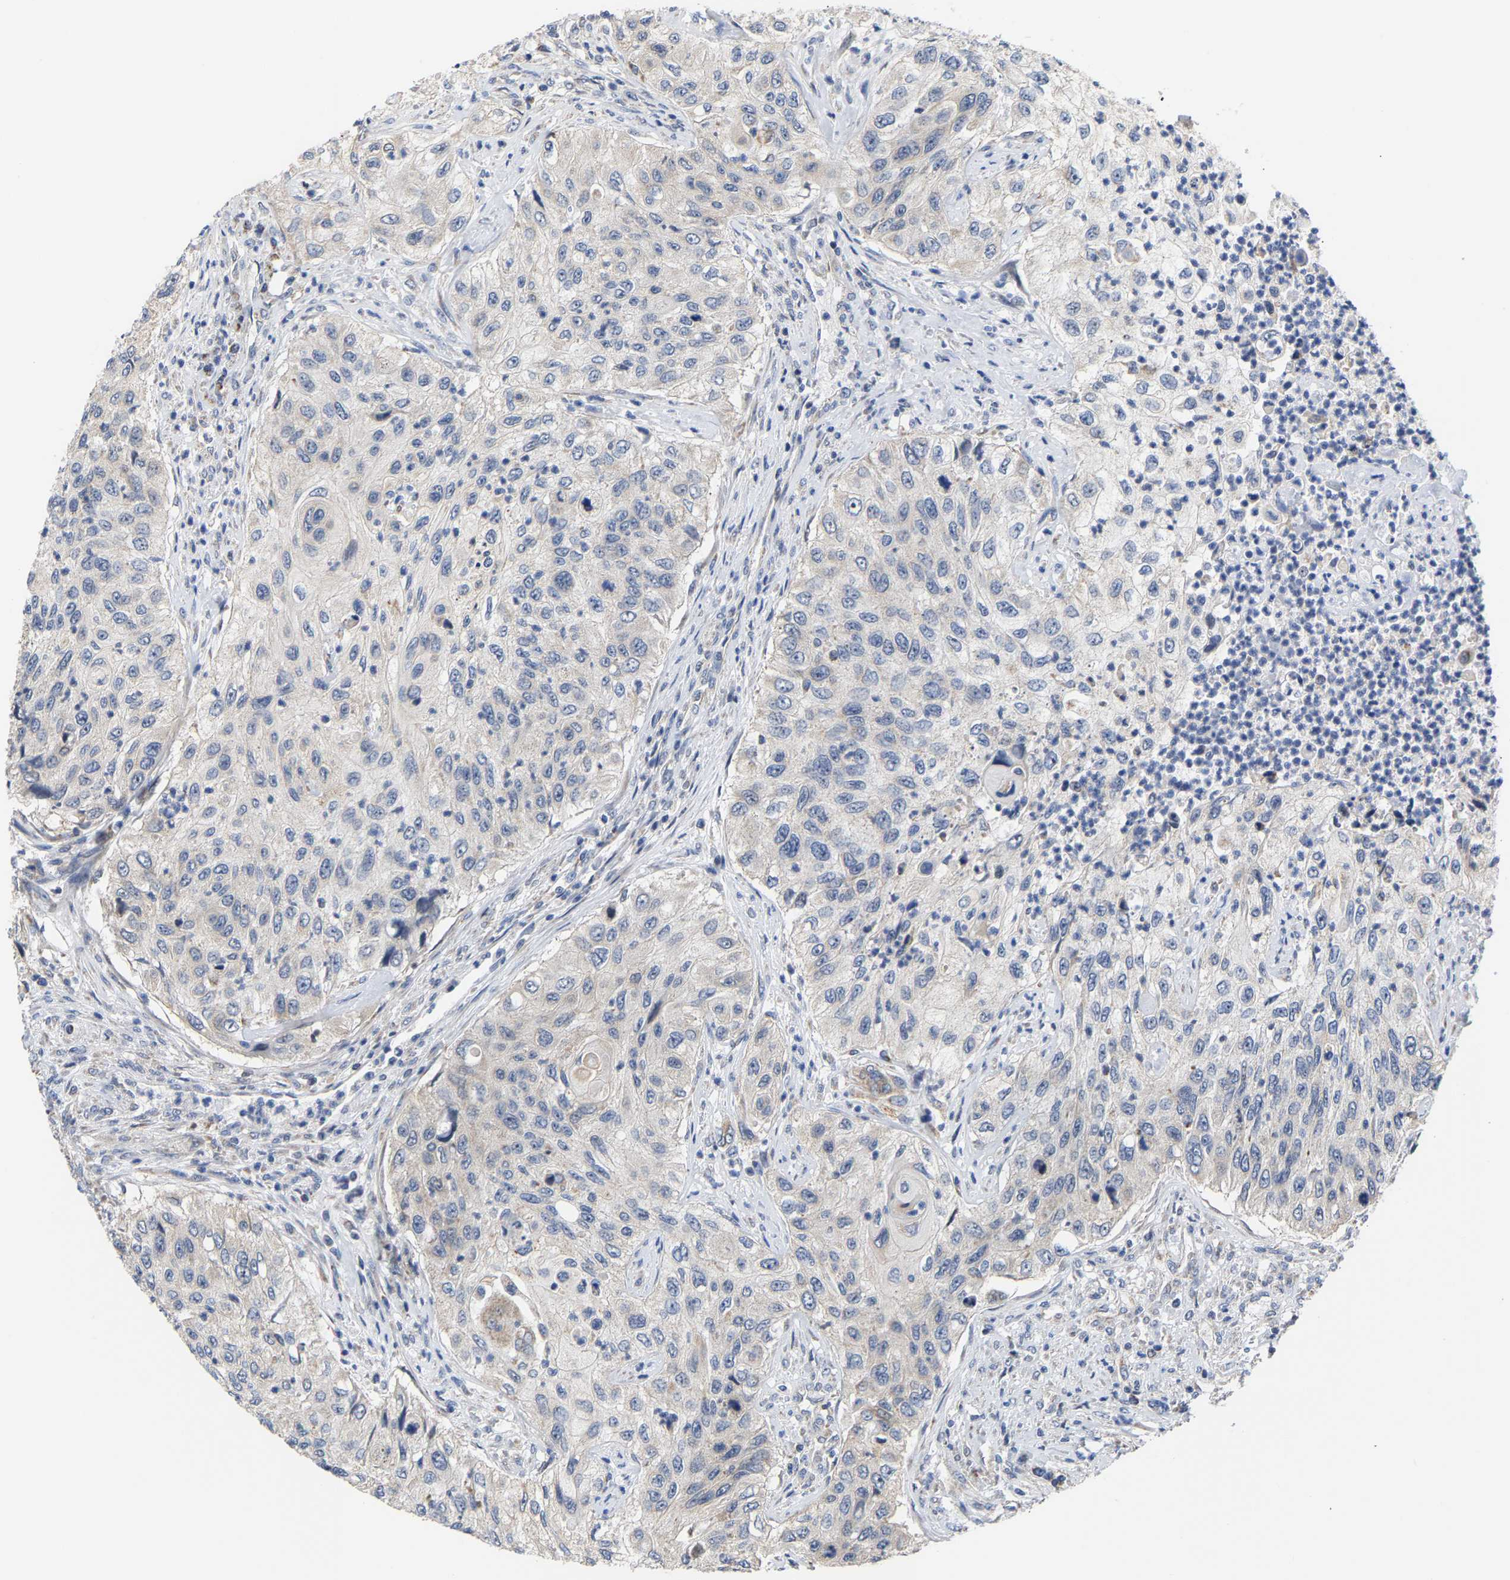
{"staining": {"intensity": "negative", "quantity": "none", "location": "none"}, "tissue": "urothelial cancer", "cell_type": "Tumor cells", "image_type": "cancer", "snomed": [{"axis": "morphology", "description": "Urothelial carcinoma, High grade"}, {"axis": "topography", "description": "Urinary bladder"}], "caption": "The histopathology image displays no significant expression in tumor cells of urothelial cancer. The staining is performed using DAB (3,3'-diaminobenzidine) brown chromogen with nuclei counter-stained in using hematoxylin.", "gene": "PCNT", "patient": {"sex": "female", "age": 60}}